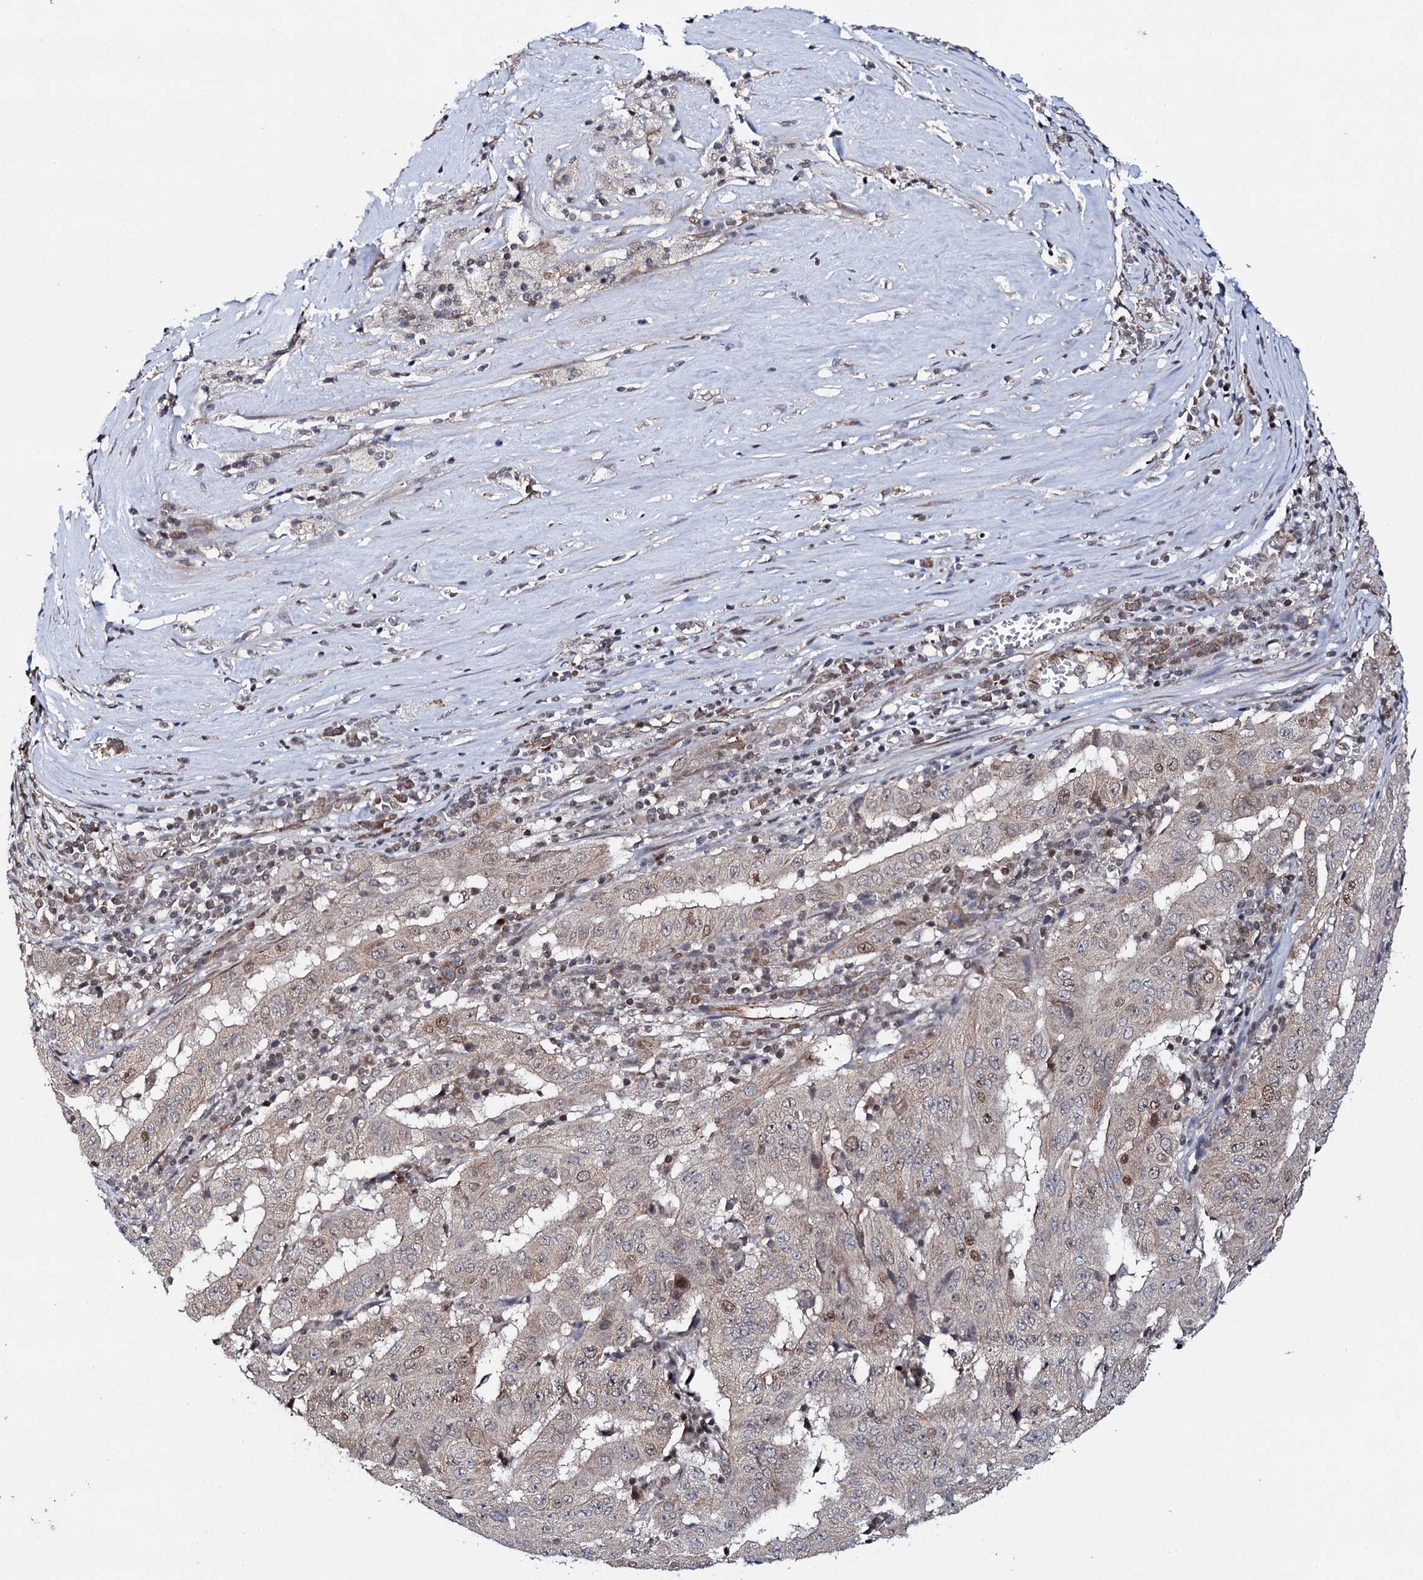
{"staining": {"intensity": "weak", "quantity": "<25%", "location": "nuclear"}, "tissue": "pancreatic cancer", "cell_type": "Tumor cells", "image_type": "cancer", "snomed": [{"axis": "morphology", "description": "Adenocarcinoma, NOS"}, {"axis": "topography", "description": "Pancreas"}], "caption": "Pancreatic adenocarcinoma stained for a protein using immunohistochemistry (IHC) demonstrates no staining tumor cells.", "gene": "FAM111A", "patient": {"sex": "male", "age": 63}}